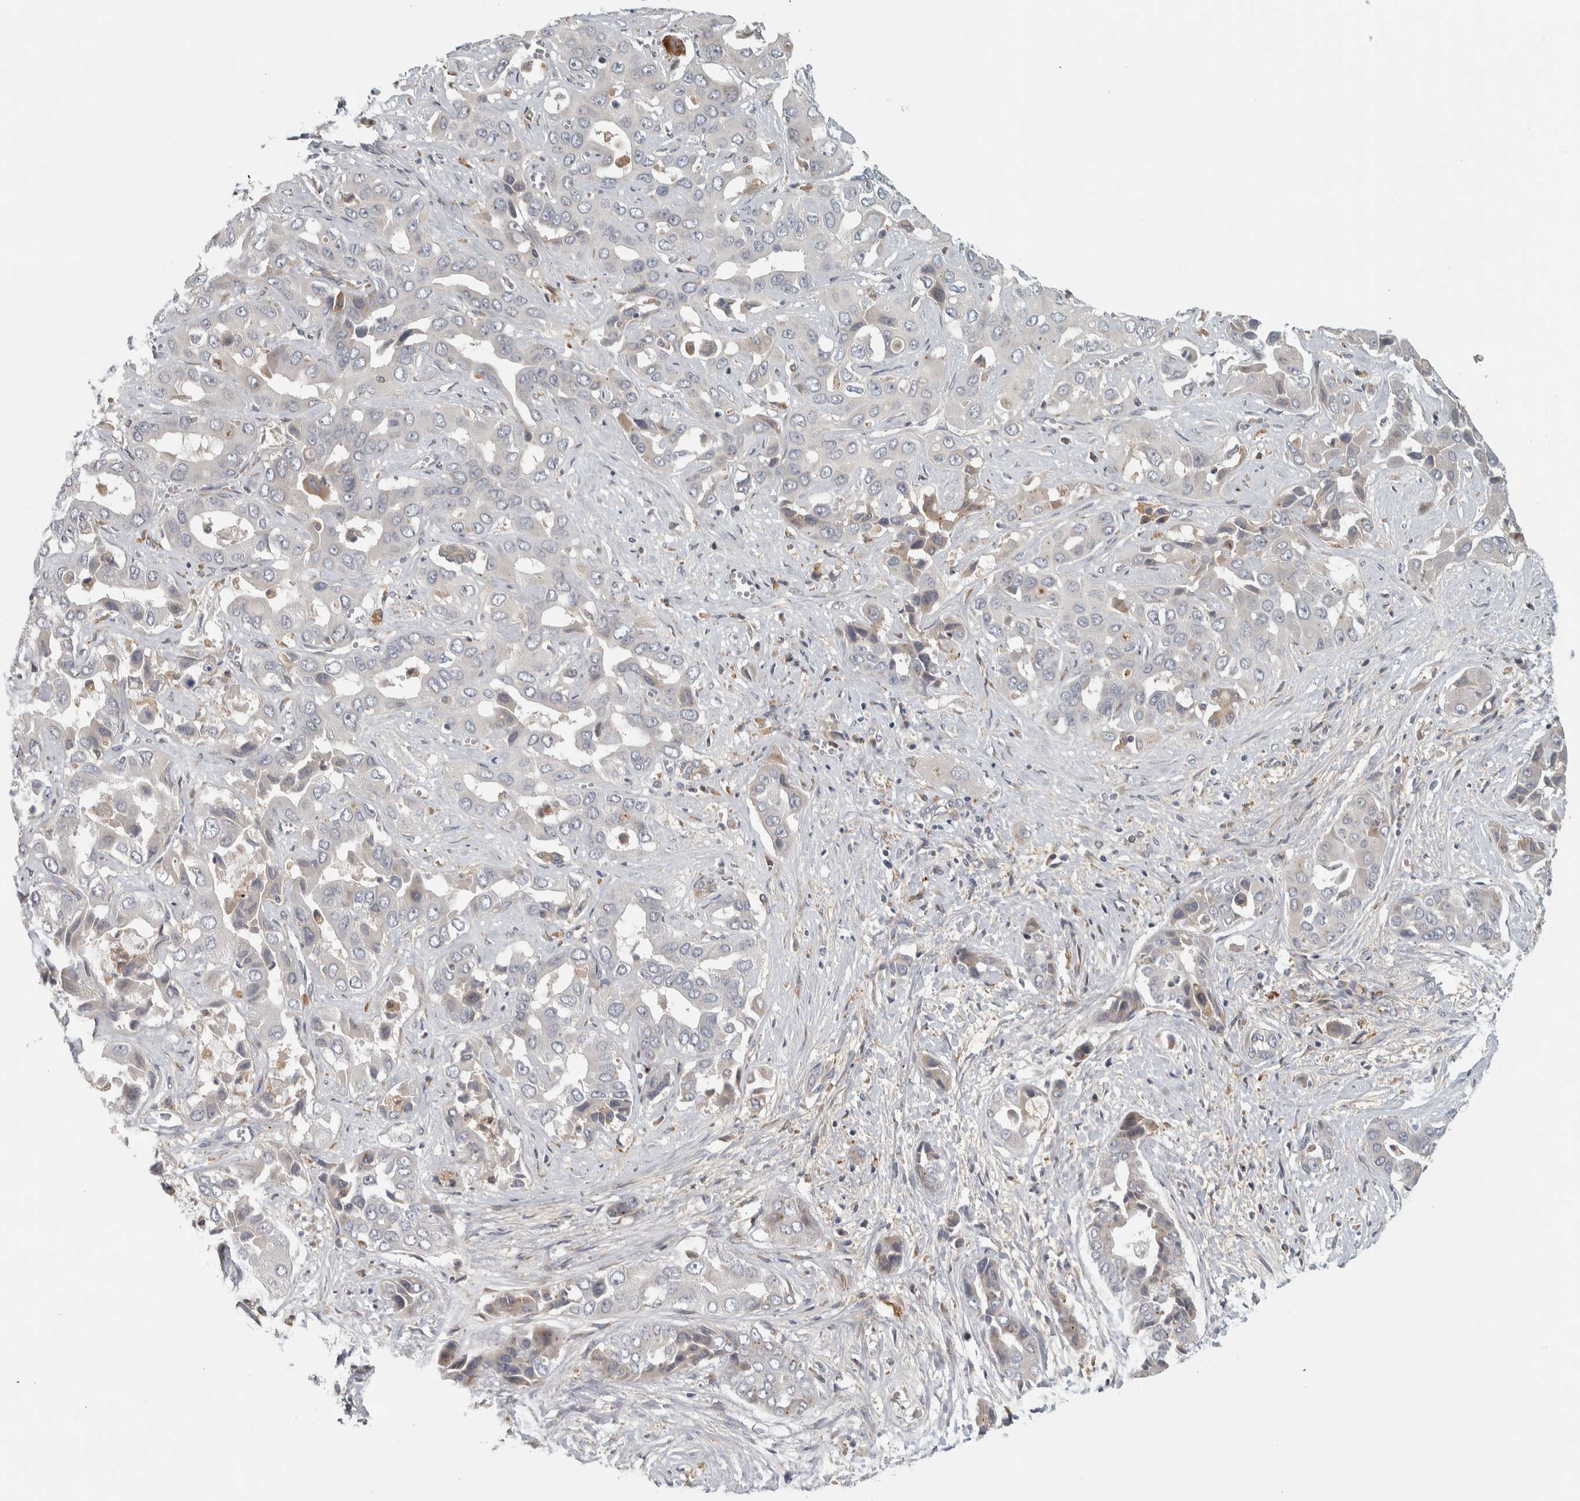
{"staining": {"intensity": "negative", "quantity": "none", "location": "none"}, "tissue": "liver cancer", "cell_type": "Tumor cells", "image_type": "cancer", "snomed": [{"axis": "morphology", "description": "Cholangiocarcinoma"}, {"axis": "topography", "description": "Liver"}], "caption": "This is an IHC image of human liver cancer (cholangiocarcinoma). There is no positivity in tumor cells.", "gene": "ADPRM", "patient": {"sex": "female", "age": 52}}